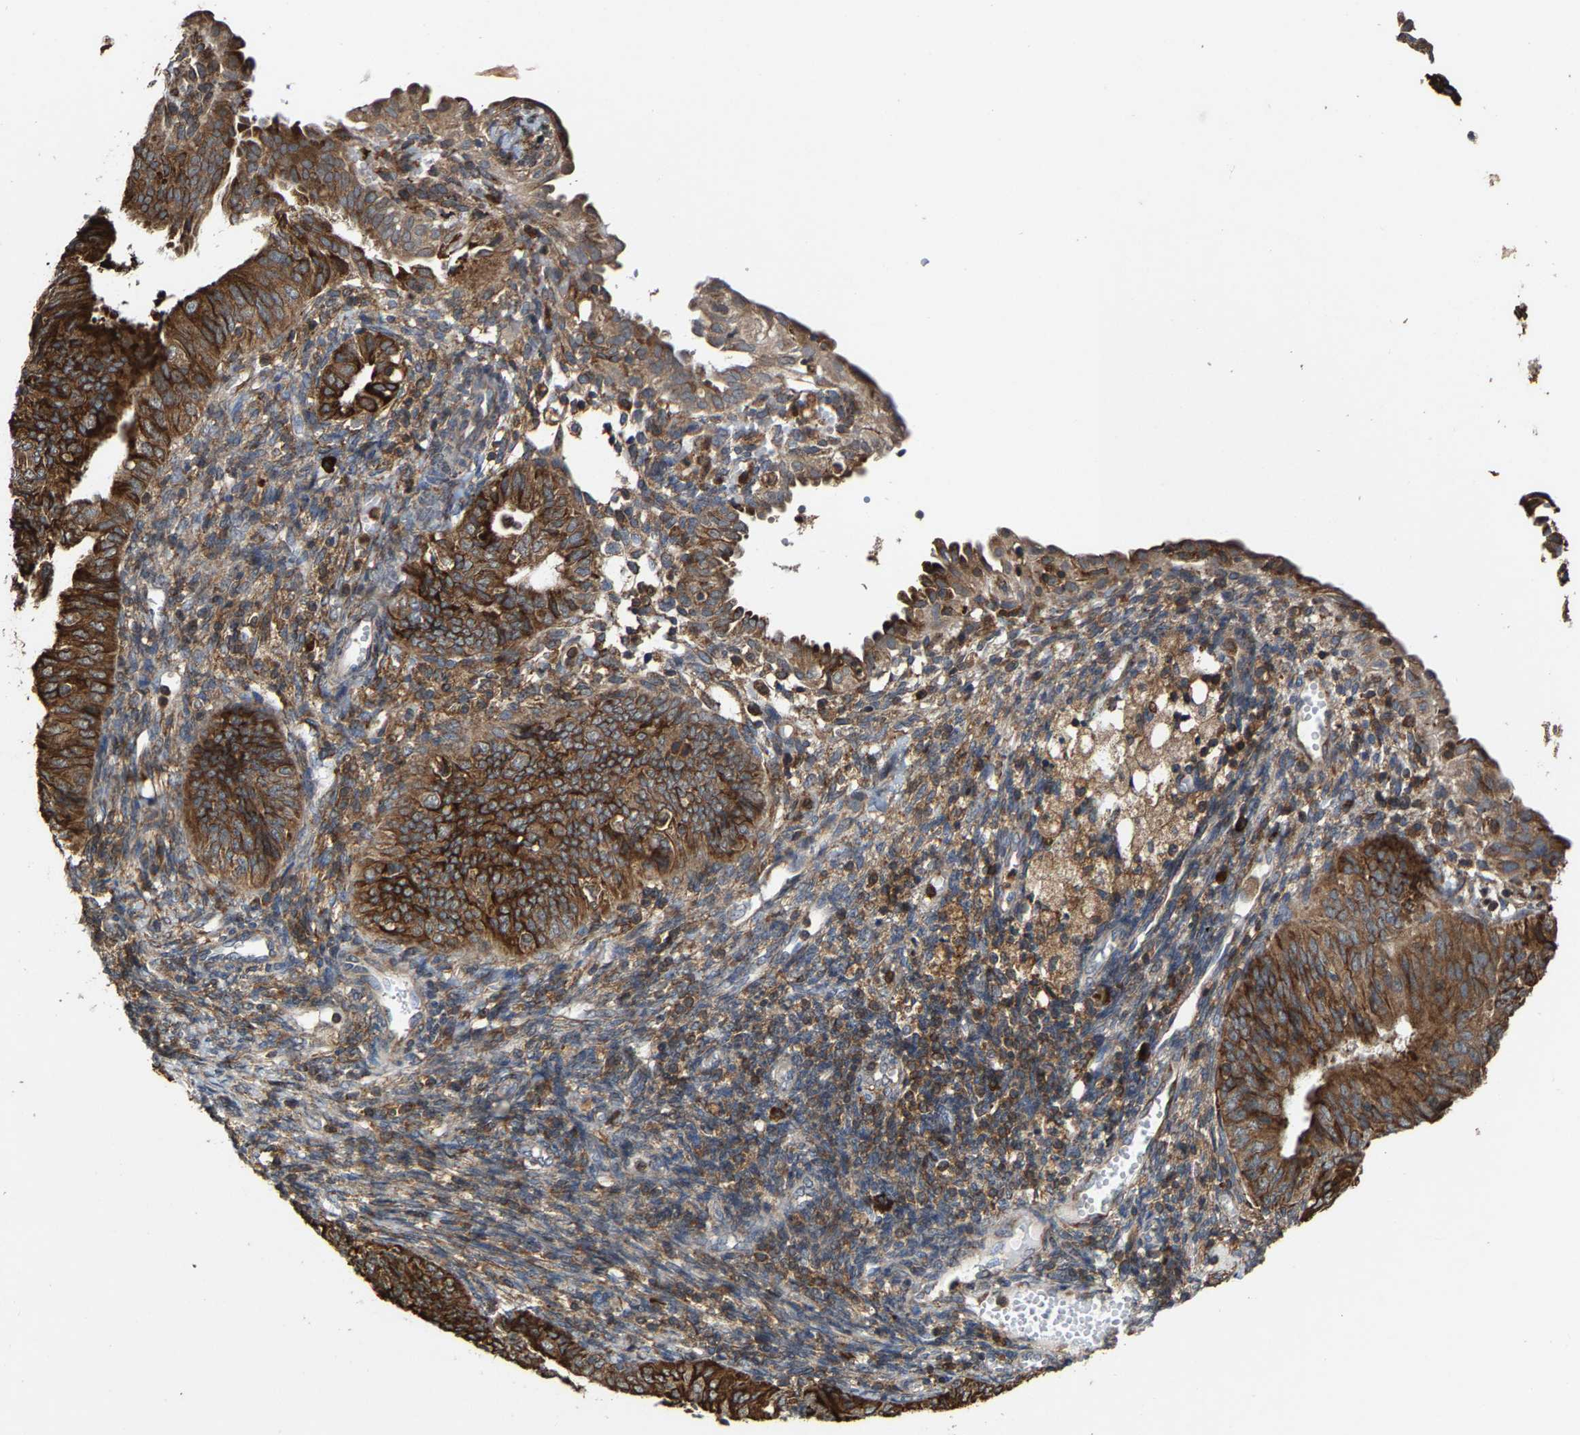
{"staining": {"intensity": "strong", "quantity": ">75%", "location": "cytoplasmic/membranous"}, "tissue": "endometrial cancer", "cell_type": "Tumor cells", "image_type": "cancer", "snomed": [{"axis": "morphology", "description": "Adenocarcinoma, NOS"}, {"axis": "topography", "description": "Endometrium"}], "caption": "Immunohistochemistry (IHC) image of neoplastic tissue: human adenocarcinoma (endometrial) stained using immunohistochemistry reveals high levels of strong protein expression localized specifically in the cytoplasmic/membranous of tumor cells, appearing as a cytoplasmic/membranous brown color.", "gene": "FGD3", "patient": {"sex": "female", "age": 58}}